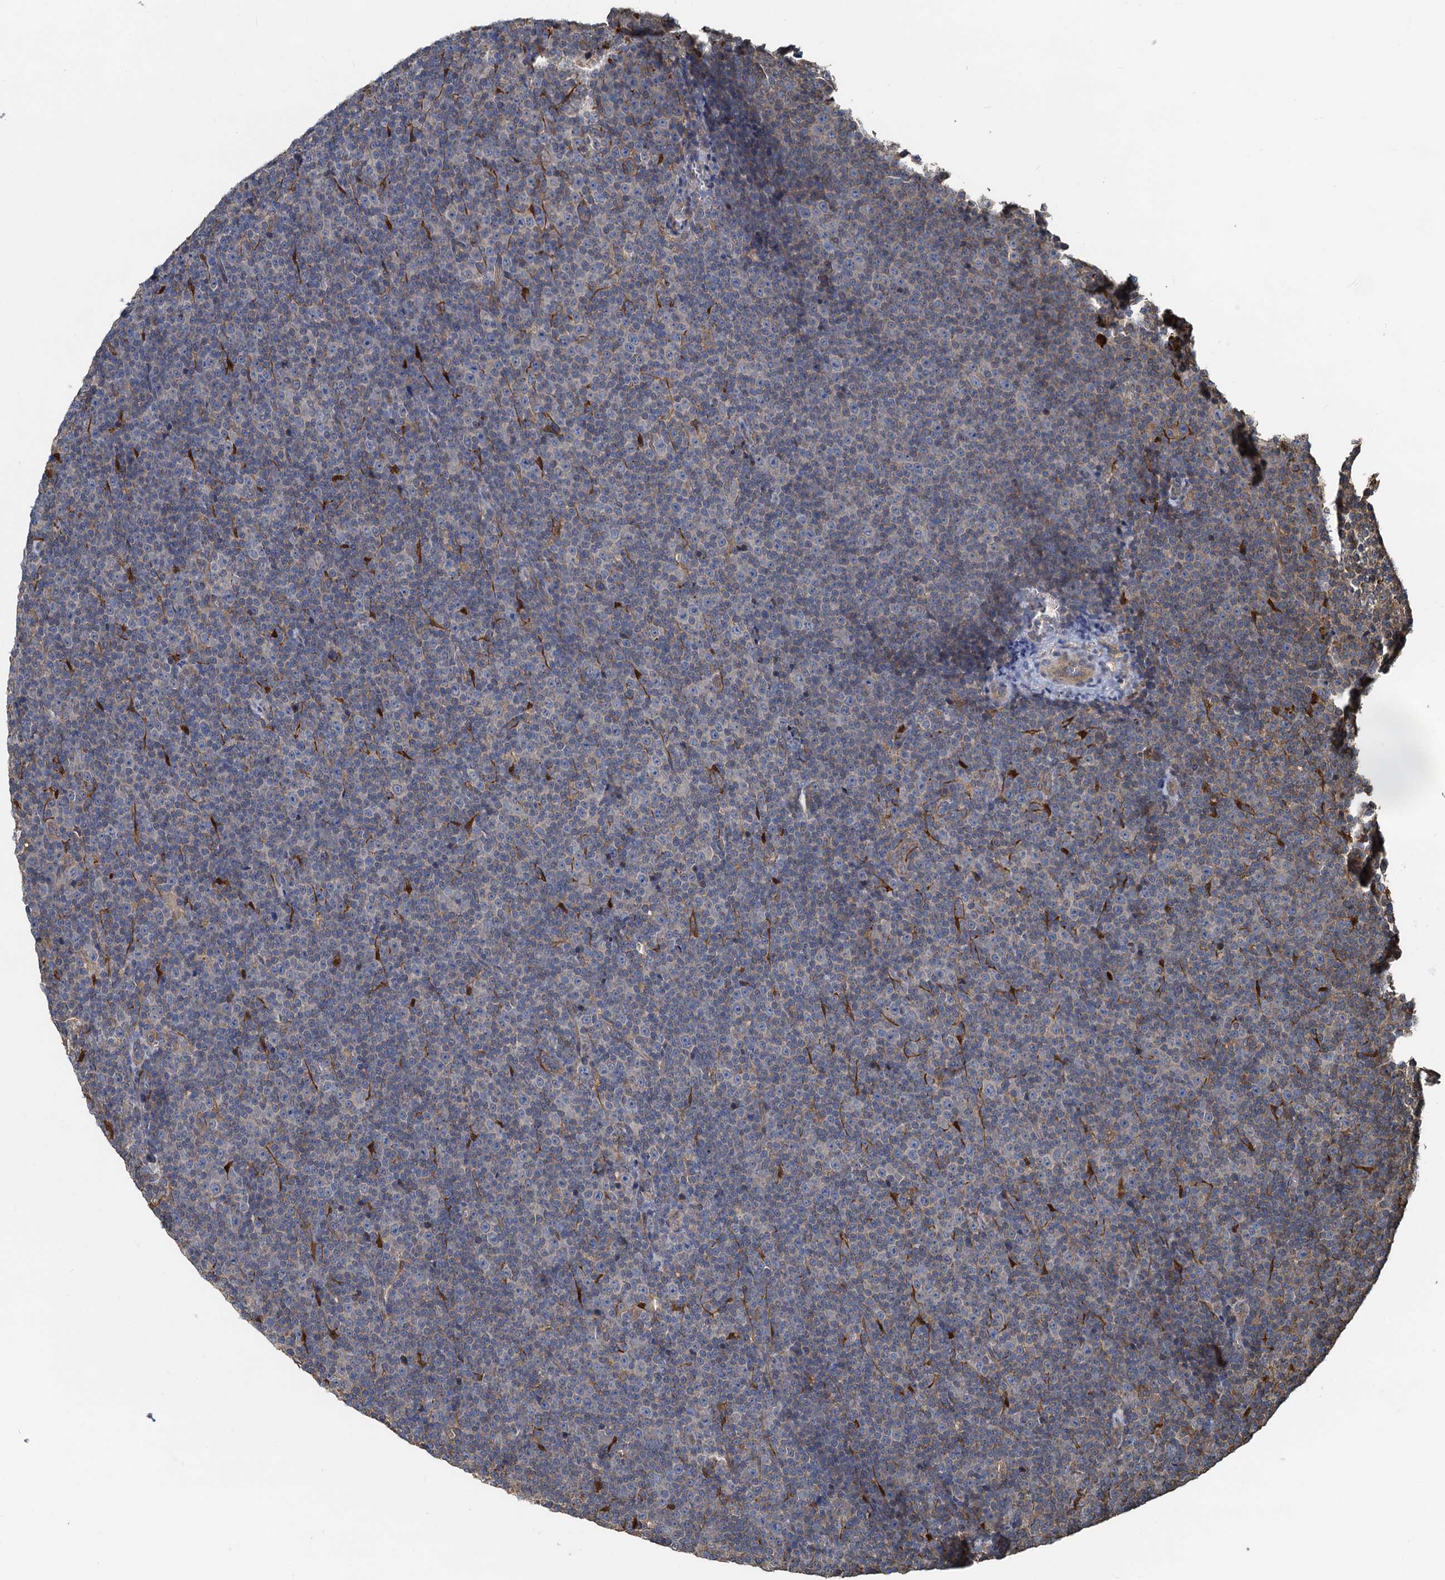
{"staining": {"intensity": "negative", "quantity": "none", "location": "none"}, "tissue": "lymphoma", "cell_type": "Tumor cells", "image_type": "cancer", "snomed": [{"axis": "morphology", "description": "Malignant lymphoma, non-Hodgkin's type, Low grade"}, {"axis": "topography", "description": "Lymph node"}], "caption": "Image shows no significant protein expression in tumor cells of lymphoma.", "gene": "HYI", "patient": {"sex": "female", "age": 67}}